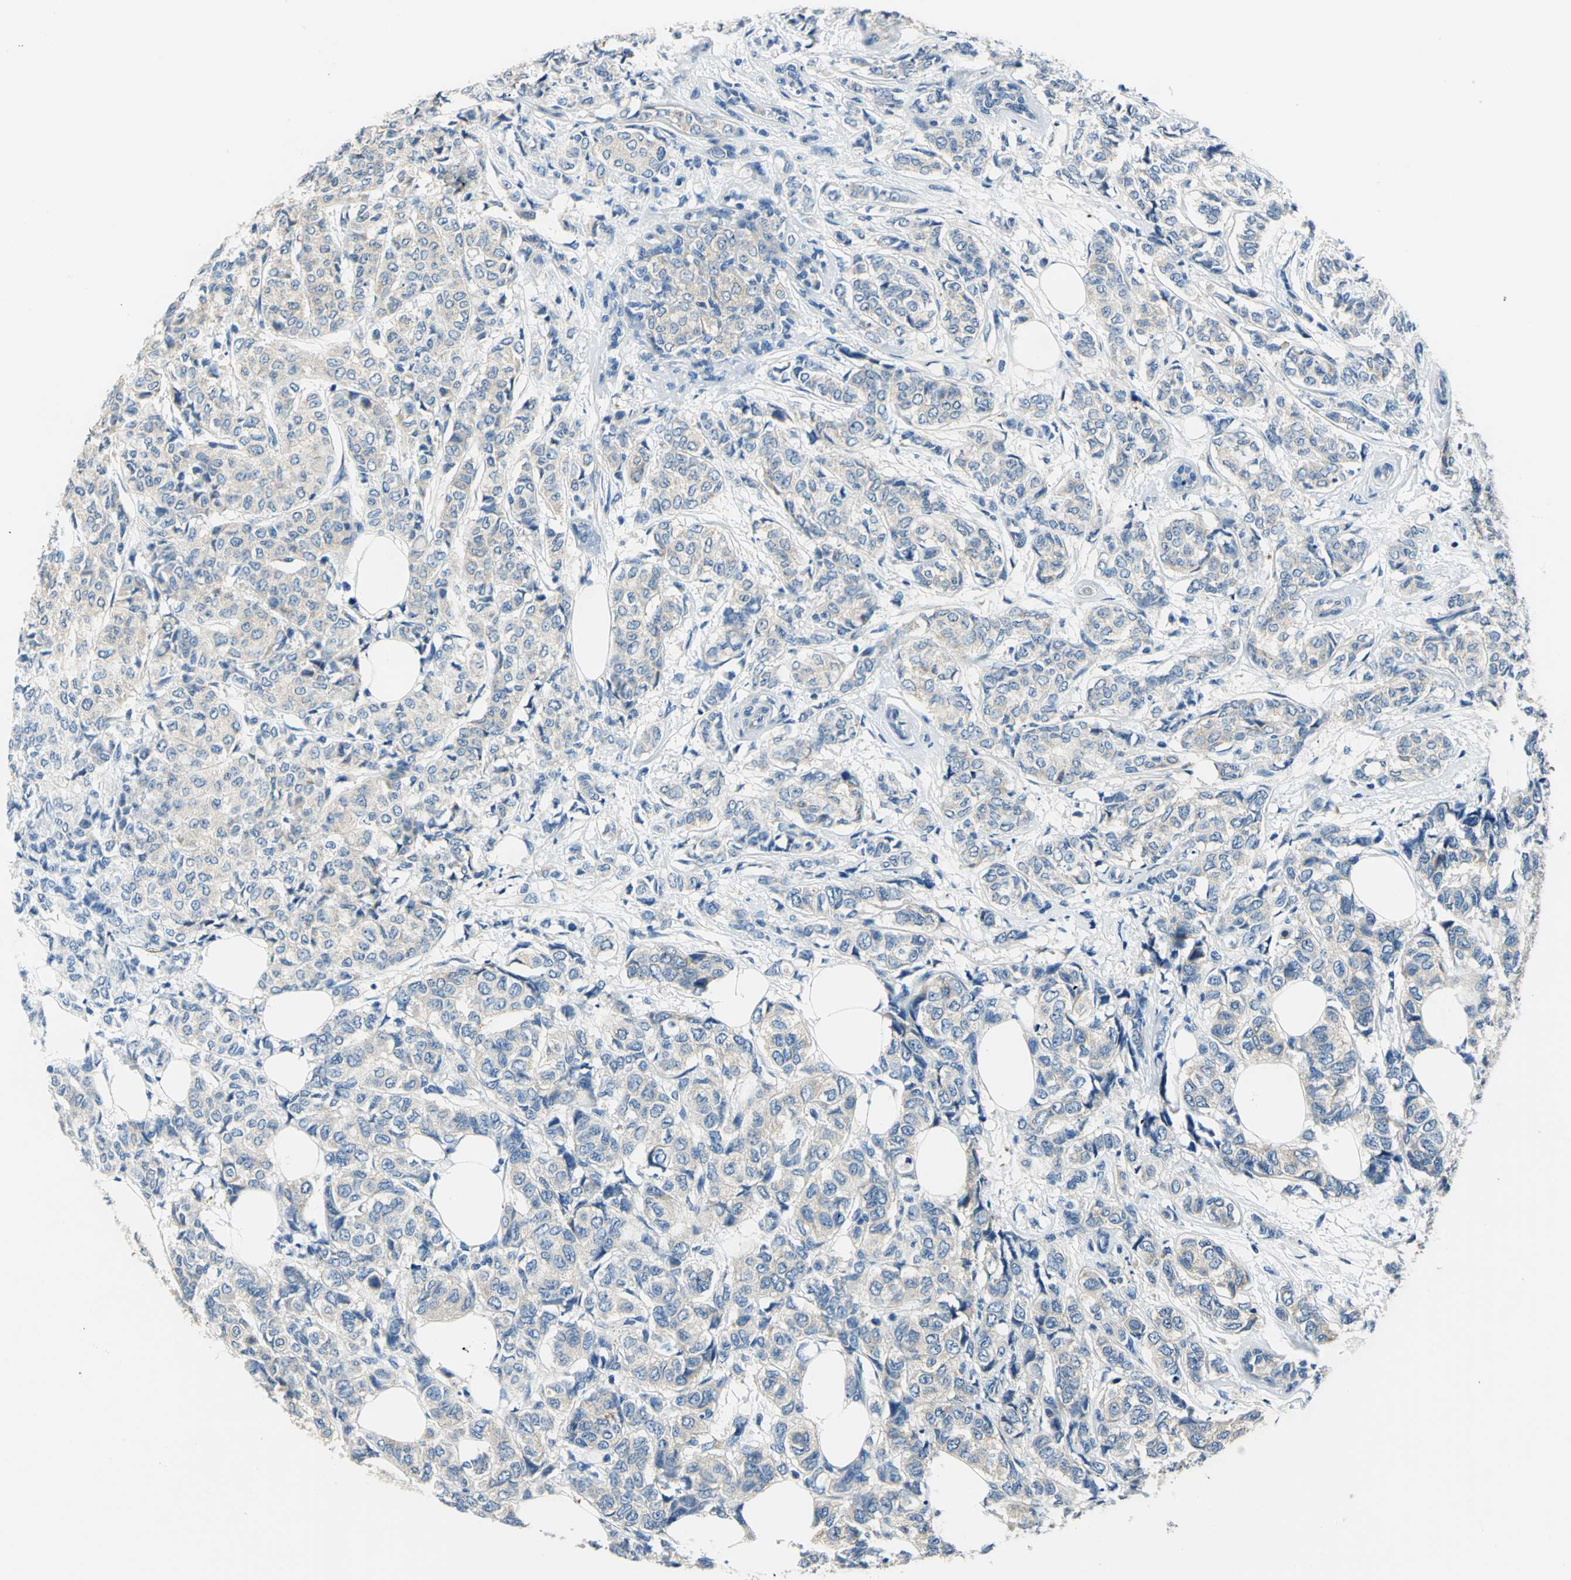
{"staining": {"intensity": "negative", "quantity": "none", "location": "none"}, "tissue": "breast cancer", "cell_type": "Tumor cells", "image_type": "cancer", "snomed": [{"axis": "morphology", "description": "Lobular carcinoma"}, {"axis": "topography", "description": "Breast"}], "caption": "A photomicrograph of human breast lobular carcinoma is negative for staining in tumor cells.", "gene": "TRIM25", "patient": {"sex": "female", "age": 60}}